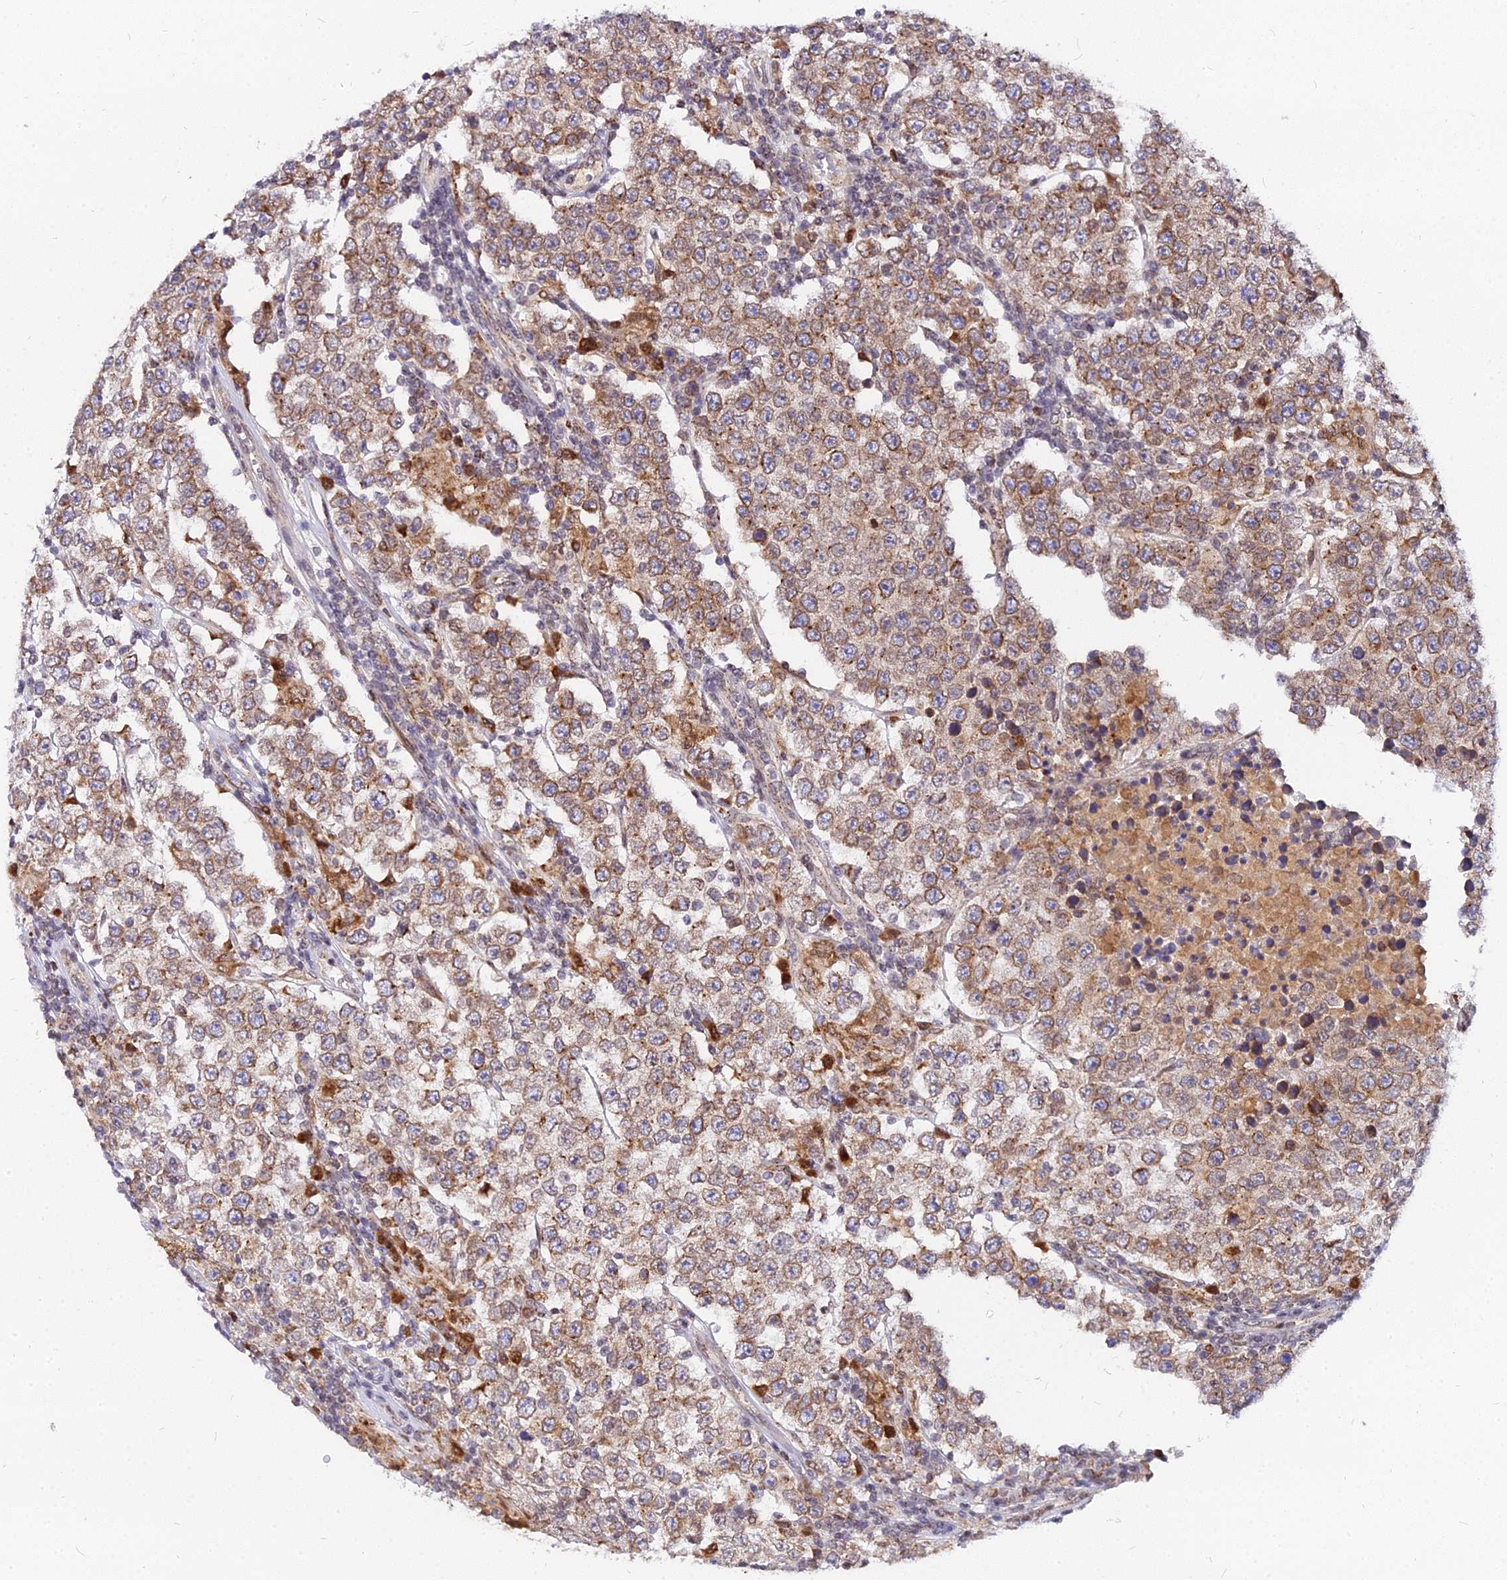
{"staining": {"intensity": "moderate", "quantity": ">75%", "location": "cytoplasmic/membranous"}, "tissue": "testis cancer", "cell_type": "Tumor cells", "image_type": "cancer", "snomed": [{"axis": "morphology", "description": "Normal tissue, NOS"}, {"axis": "morphology", "description": "Urothelial carcinoma, High grade"}, {"axis": "morphology", "description": "Seminoma, NOS"}, {"axis": "morphology", "description": "Carcinoma, Embryonal, NOS"}, {"axis": "topography", "description": "Urinary bladder"}, {"axis": "topography", "description": "Testis"}], "caption": "An image showing moderate cytoplasmic/membranous expression in approximately >75% of tumor cells in testis cancer (embryonal carcinoma), as visualized by brown immunohistochemical staining.", "gene": "RNF121", "patient": {"sex": "male", "age": 41}}